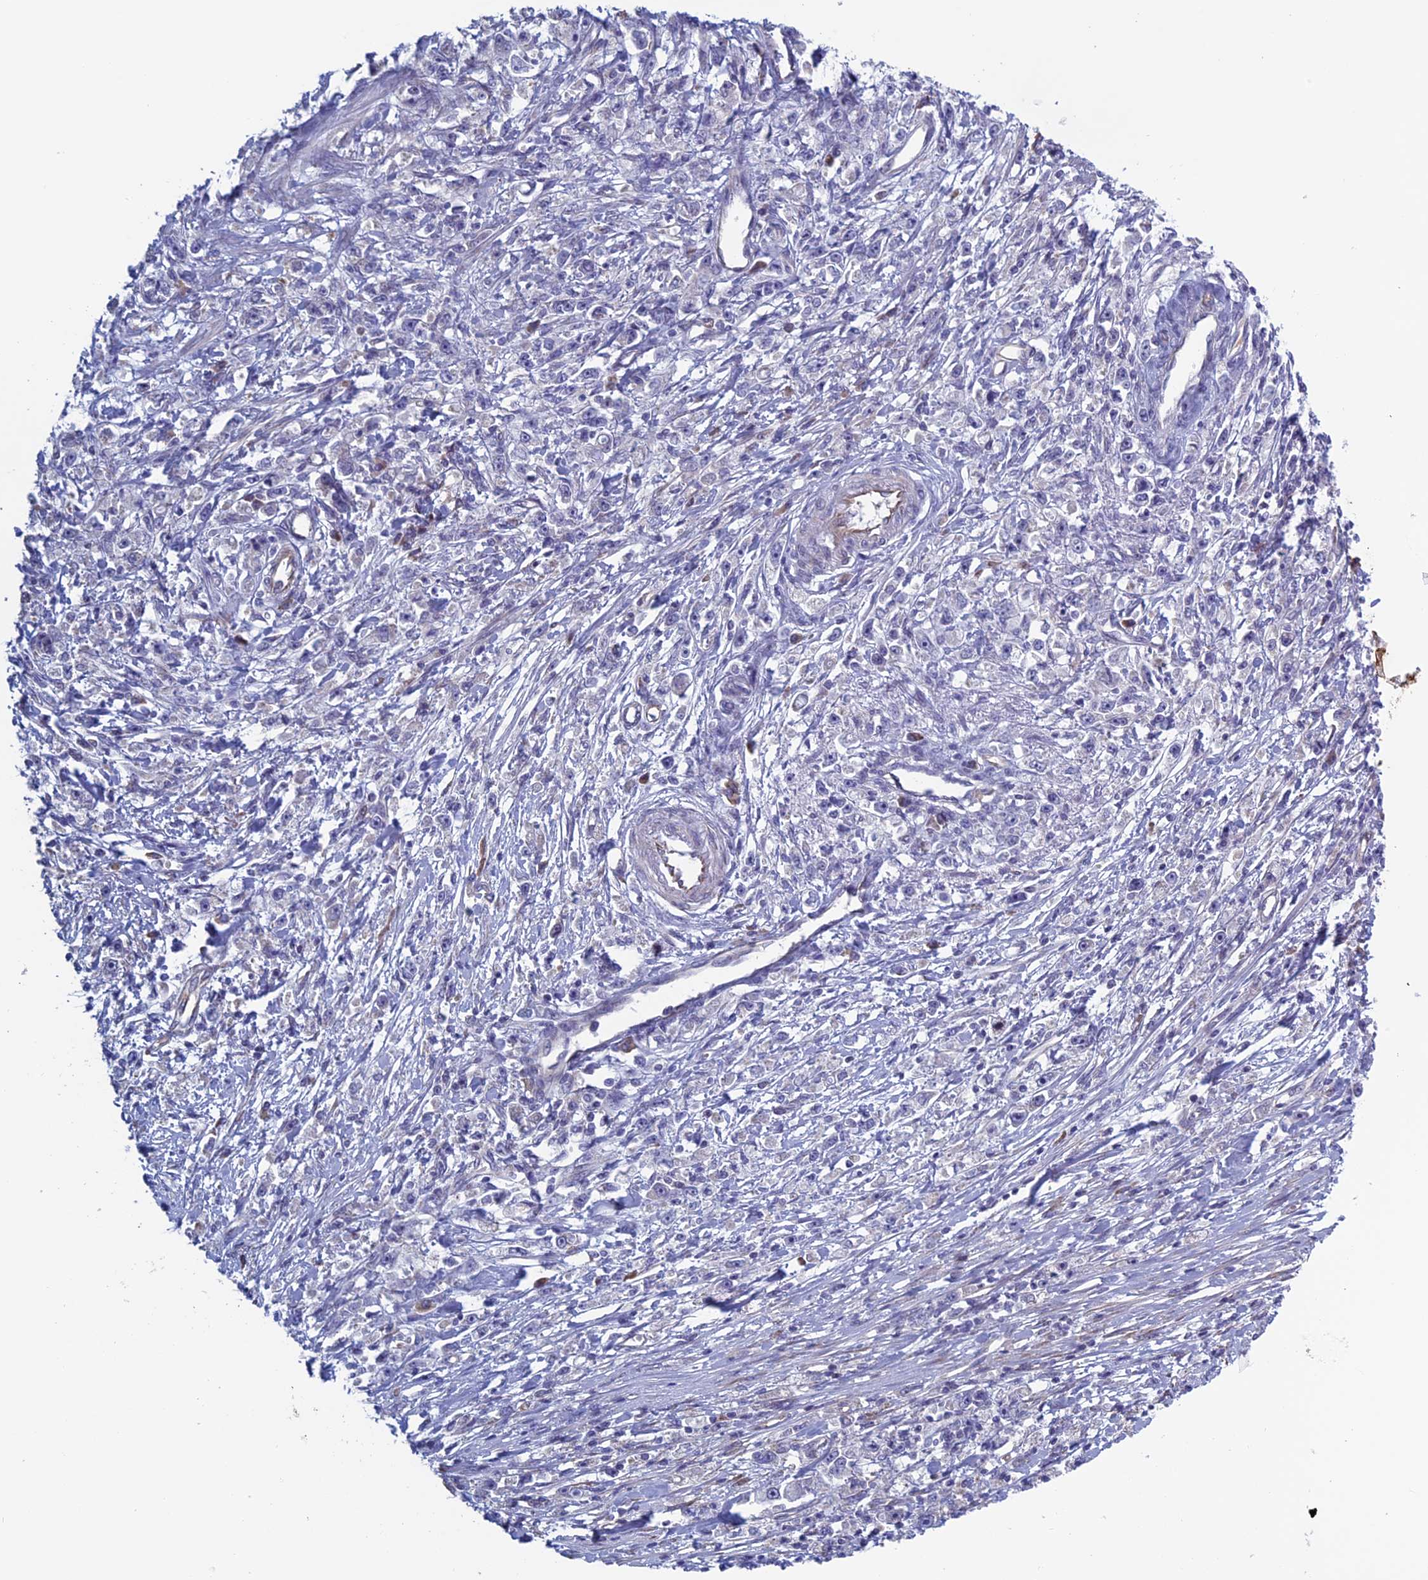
{"staining": {"intensity": "negative", "quantity": "none", "location": "none"}, "tissue": "stomach cancer", "cell_type": "Tumor cells", "image_type": "cancer", "snomed": [{"axis": "morphology", "description": "Adenocarcinoma, NOS"}, {"axis": "topography", "description": "Stomach"}], "caption": "IHC of stomach adenocarcinoma demonstrates no positivity in tumor cells. (DAB IHC visualized using brightfield microscopy, high magnification).", "gene": "BCL2L10", "patient": {"sex": "female", "age": 59}}